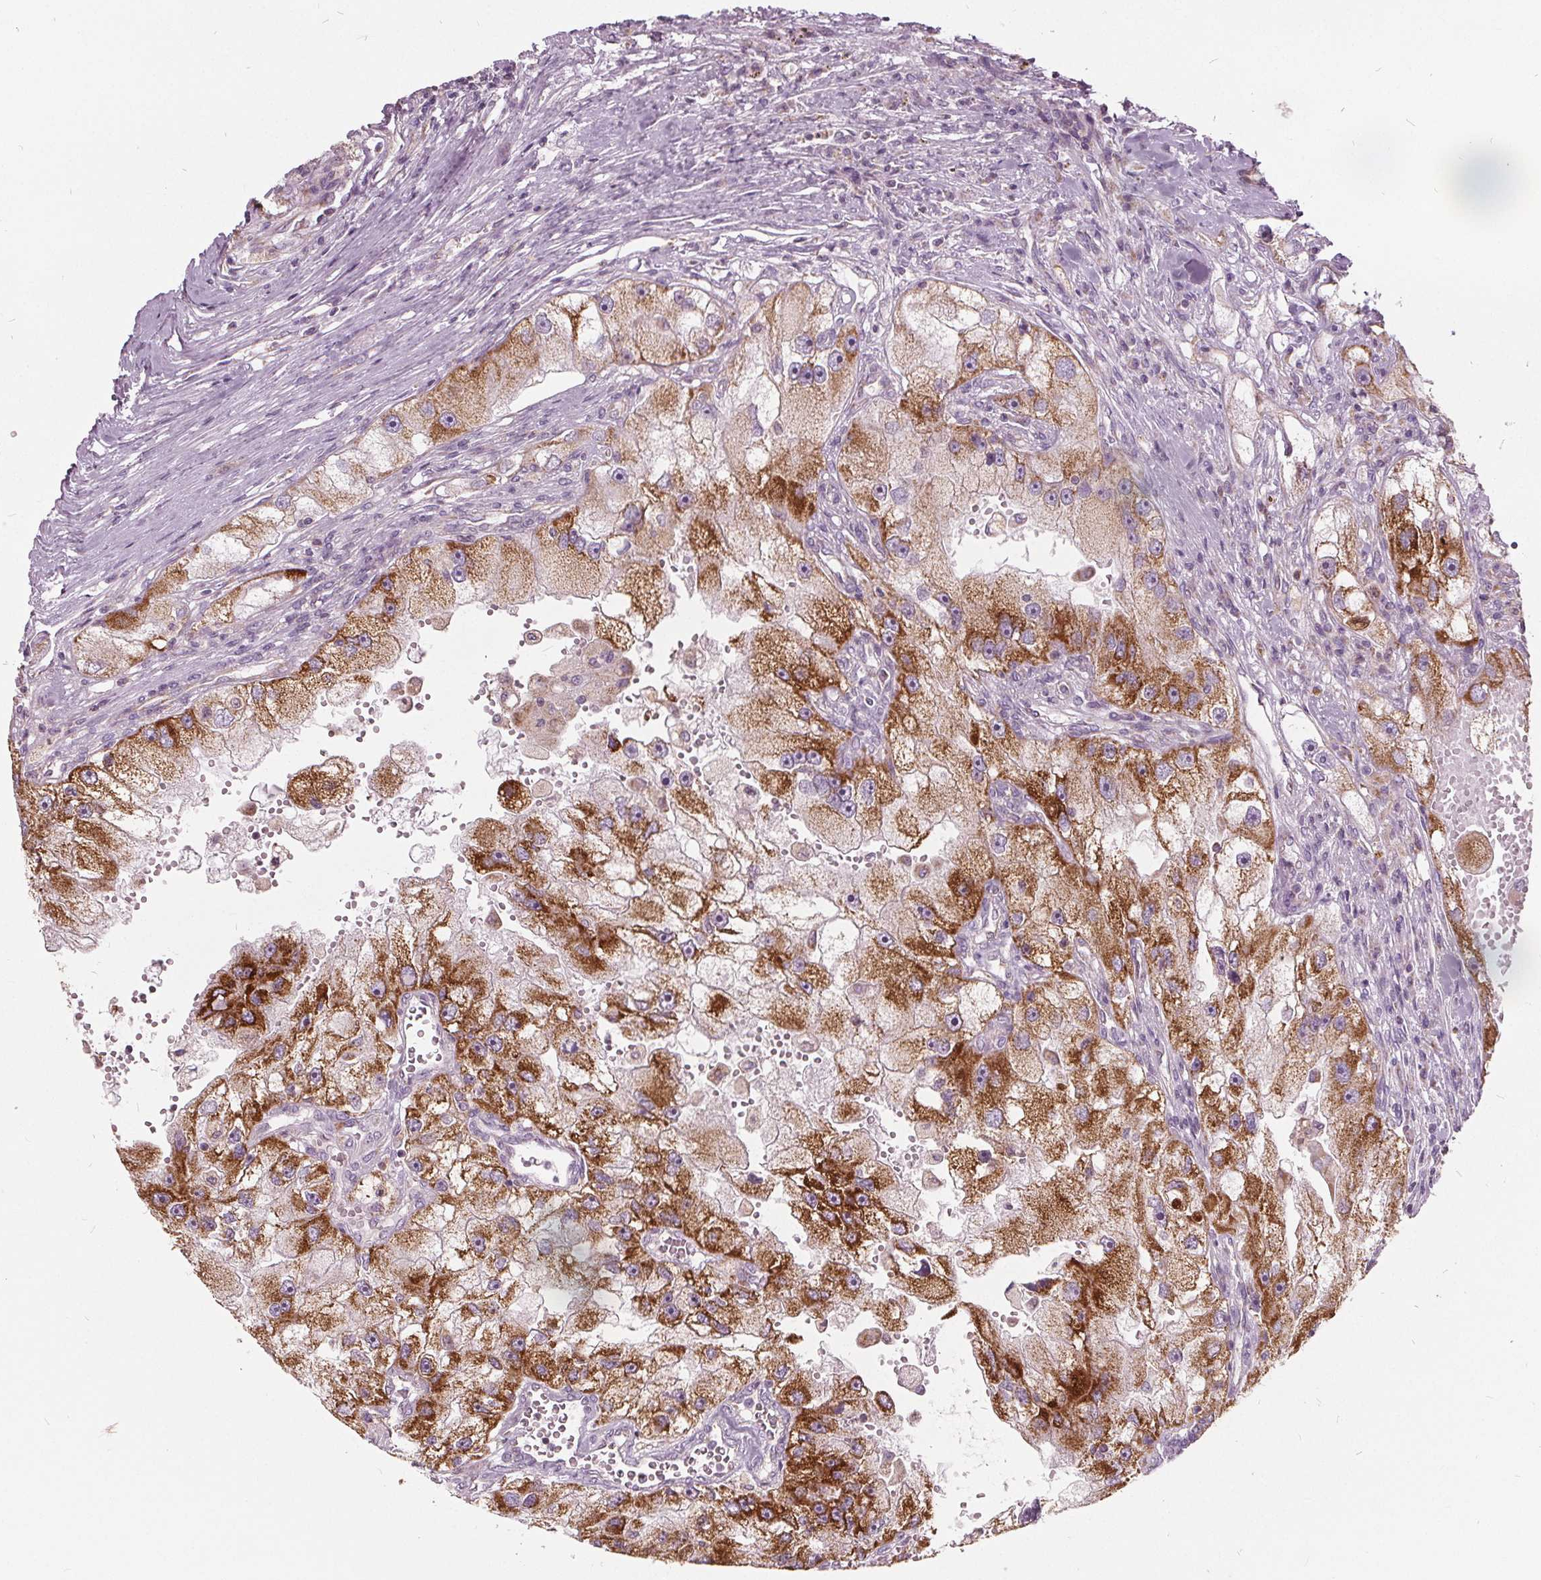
{"staining": {"intensity": "strong", "quantity": "25%-75%", "location": "cytoplasmic/membranous"}, "tissue": "renal cancer", "cell_type": "Tumor cells", "image_type": "cancer", "snomed": [{"axis": "morphology", "description": "Adenocarcinoma, NOS"}, {"axis": "topography", "description": "Kidney"}], "caption": "Immunohistochemistry photomicrograph of human adenocarcinoma (renal) stained for a protein (brown), which reveals high levels of strong cytoplasmic/membranous positivity in about 25%-75% of tumor cells.", "gene": "ECI2", "patient": {"sex": "male", "age": 63}}